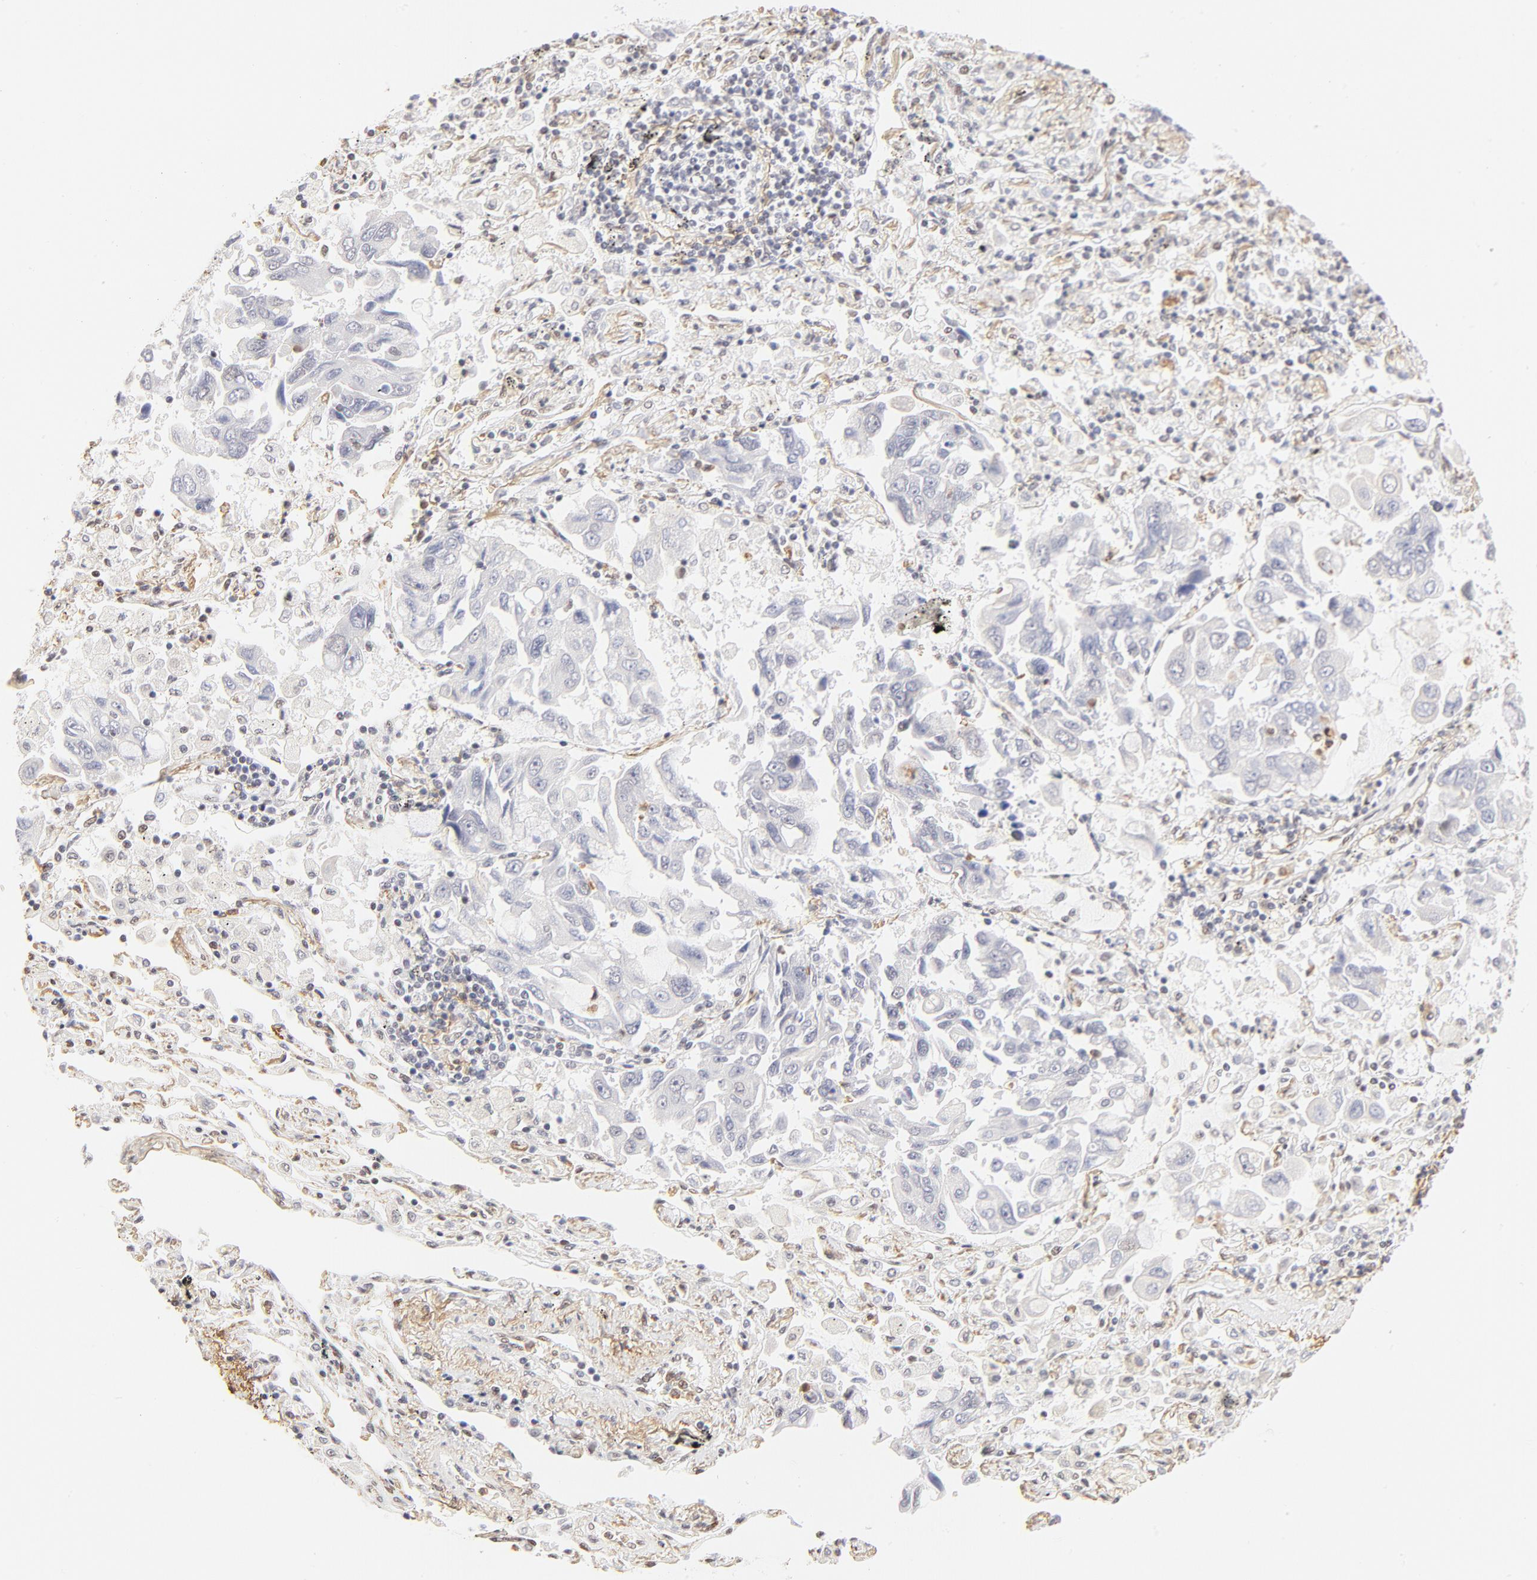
{"staining": {"intensity": "negative", "quantity": "none", "location": "none"}, "tissue": "lung cancer", "cell_type": "Tumor cells", "image_type": "cancer", "snomed": [{"axis": "morphology", "description": "Adenocarcinoma, NOS"}, {"axis": "topography", "description": "Lung"}], "caption": "Lung adenocarcinoma stained for a protein using immunohistochemistry displays no positivity tumor cells.", "gene": "PBX1", "patient": {"sex": "male", "age": 64}}